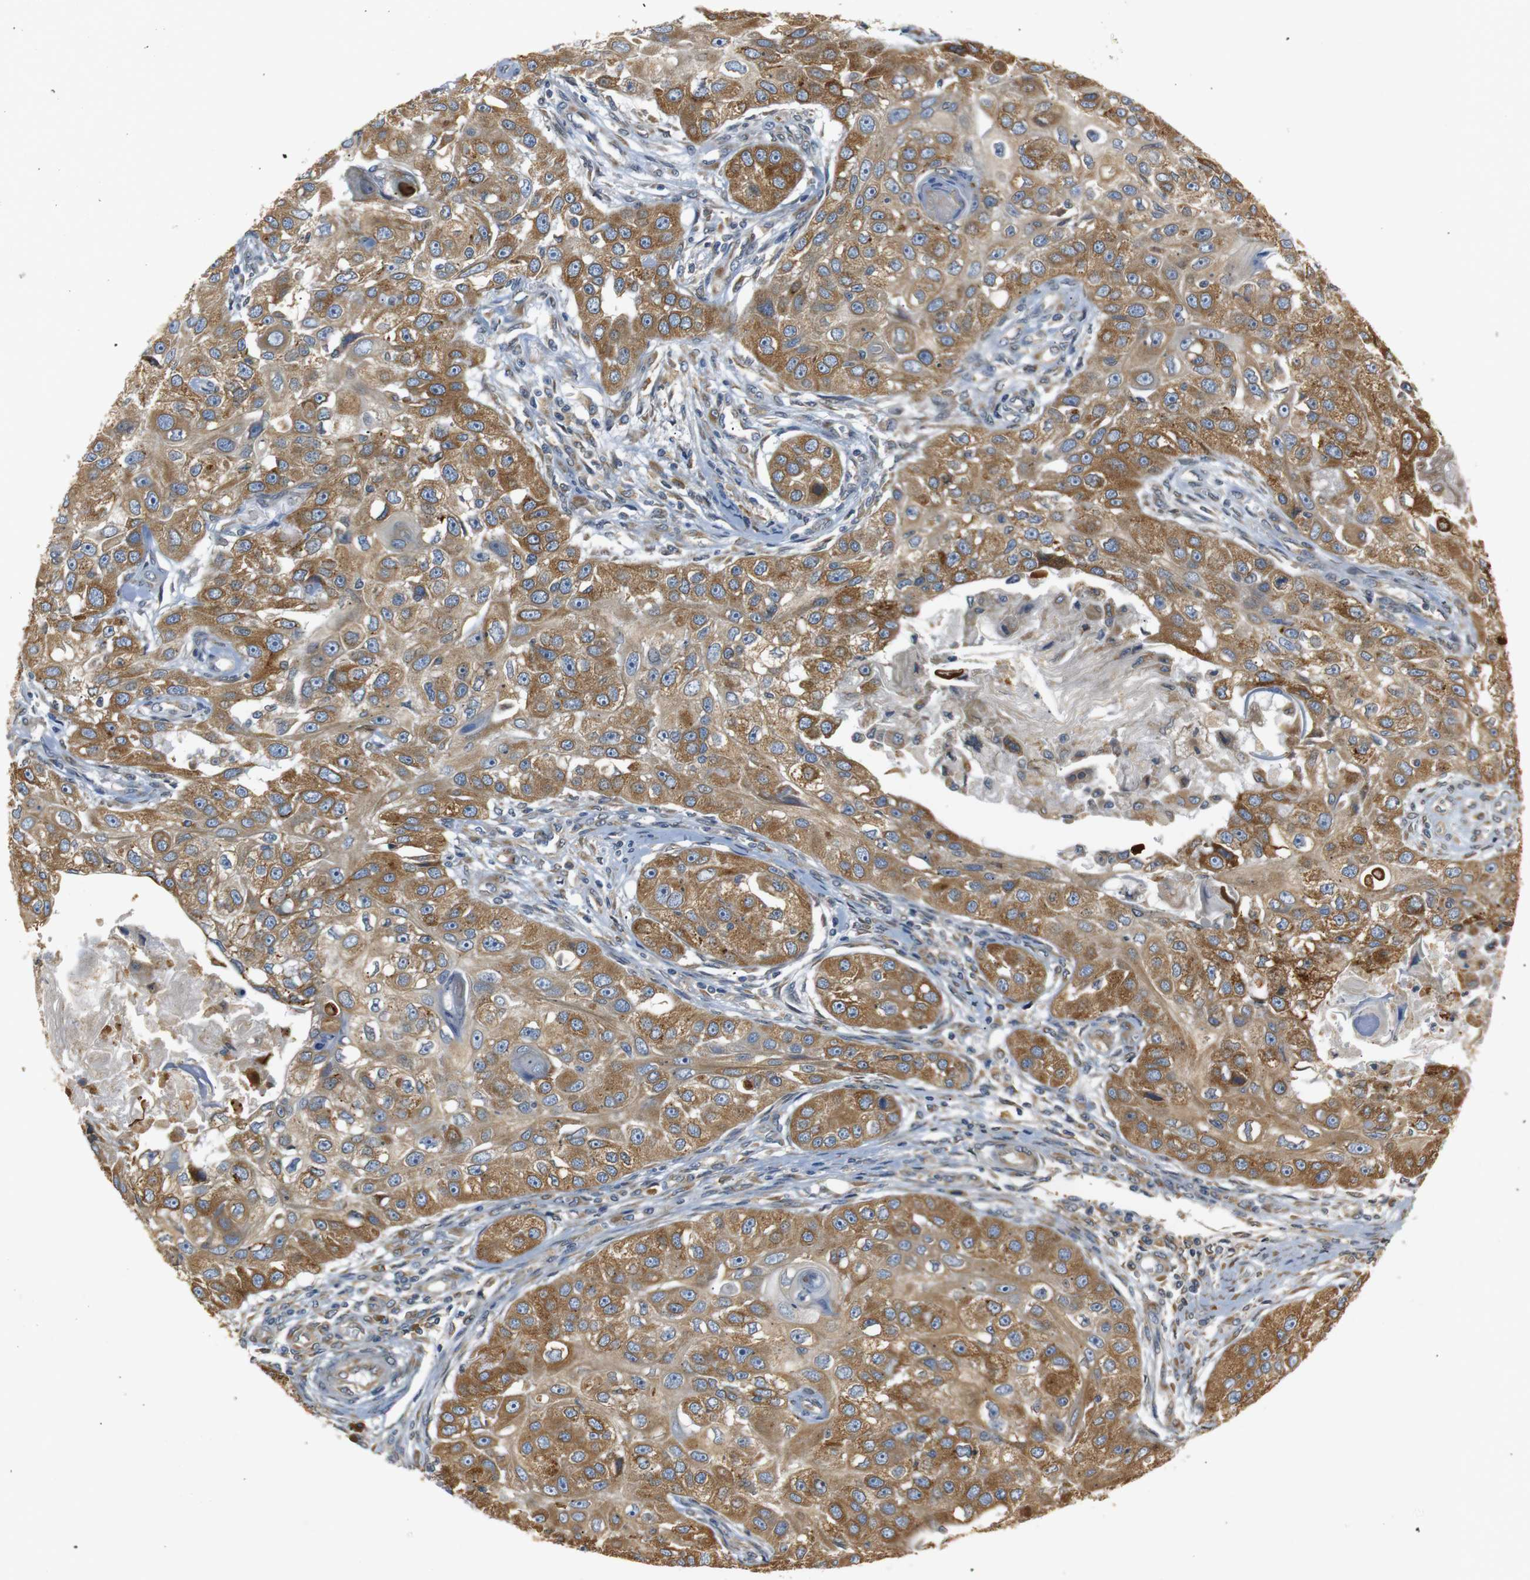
{"staining": {"intensity": "moderate", "quantity": ">75%", "location": "cytoplasmic/membranous"}, "tissue": "head and neck cancer", "cell_type": "Tumor cells", "image_type": "cancer", "snomed": [{"axis": "morphology", "description": "Normal tissue, NOS"}, {"axis": "morphology", "description": "Squamous cell carcinoma, NOS"}, {"axis": "topography", "description": "Skeletal muscle"}, {"axis": "topography", "description": "Head-Neck"}], "caption": "Immunohistochemical staining of human squamous cell carcinoma (head and neck) exhibits medium levels of moderate cytoplasmic/membranous protein expression in about >75% of tumor cells.", "gene": "TMED2", "patient": {"sex": "male", "age": 51}}